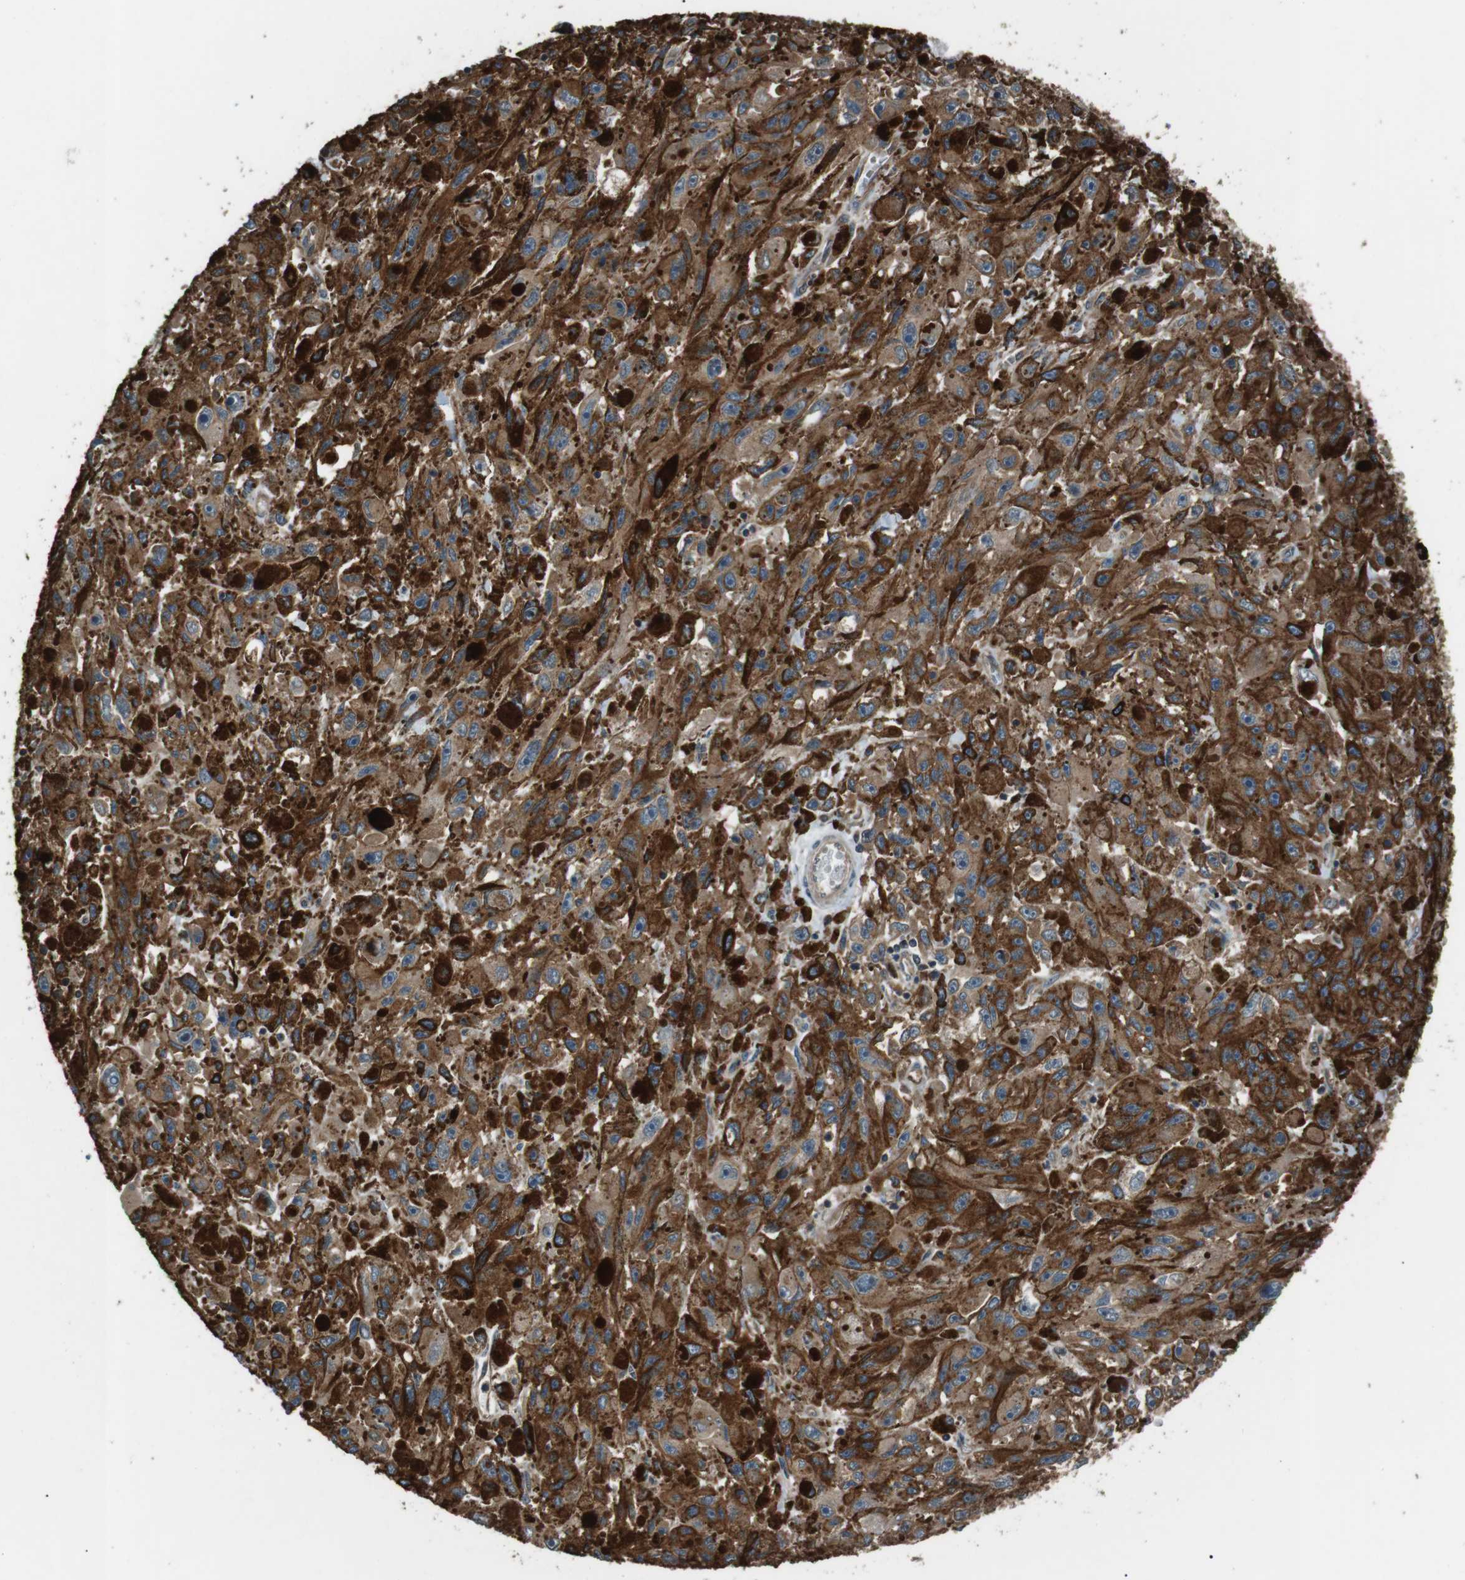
{"staining": {"intensity": "moderate", "quantity": ">75%", "location": "cytoplasmic/membranous"}, "tissue": "melanoma", "cell_type": "Tumor cells", "image_type": "cancer", "snomed": [{"axis": "morphology", "description": "Malignant melanoma, NOS"}, {"axis": "topography", "description": "Skin"}], "caption": "About >75% of tumor cells in melanoma reveal moderate cytoplasmic/membranous protein positivity as visualized by brown immunohistochemical staining.", "gene": "GPR161", "patient": {"sex": "female", "age": 104}}